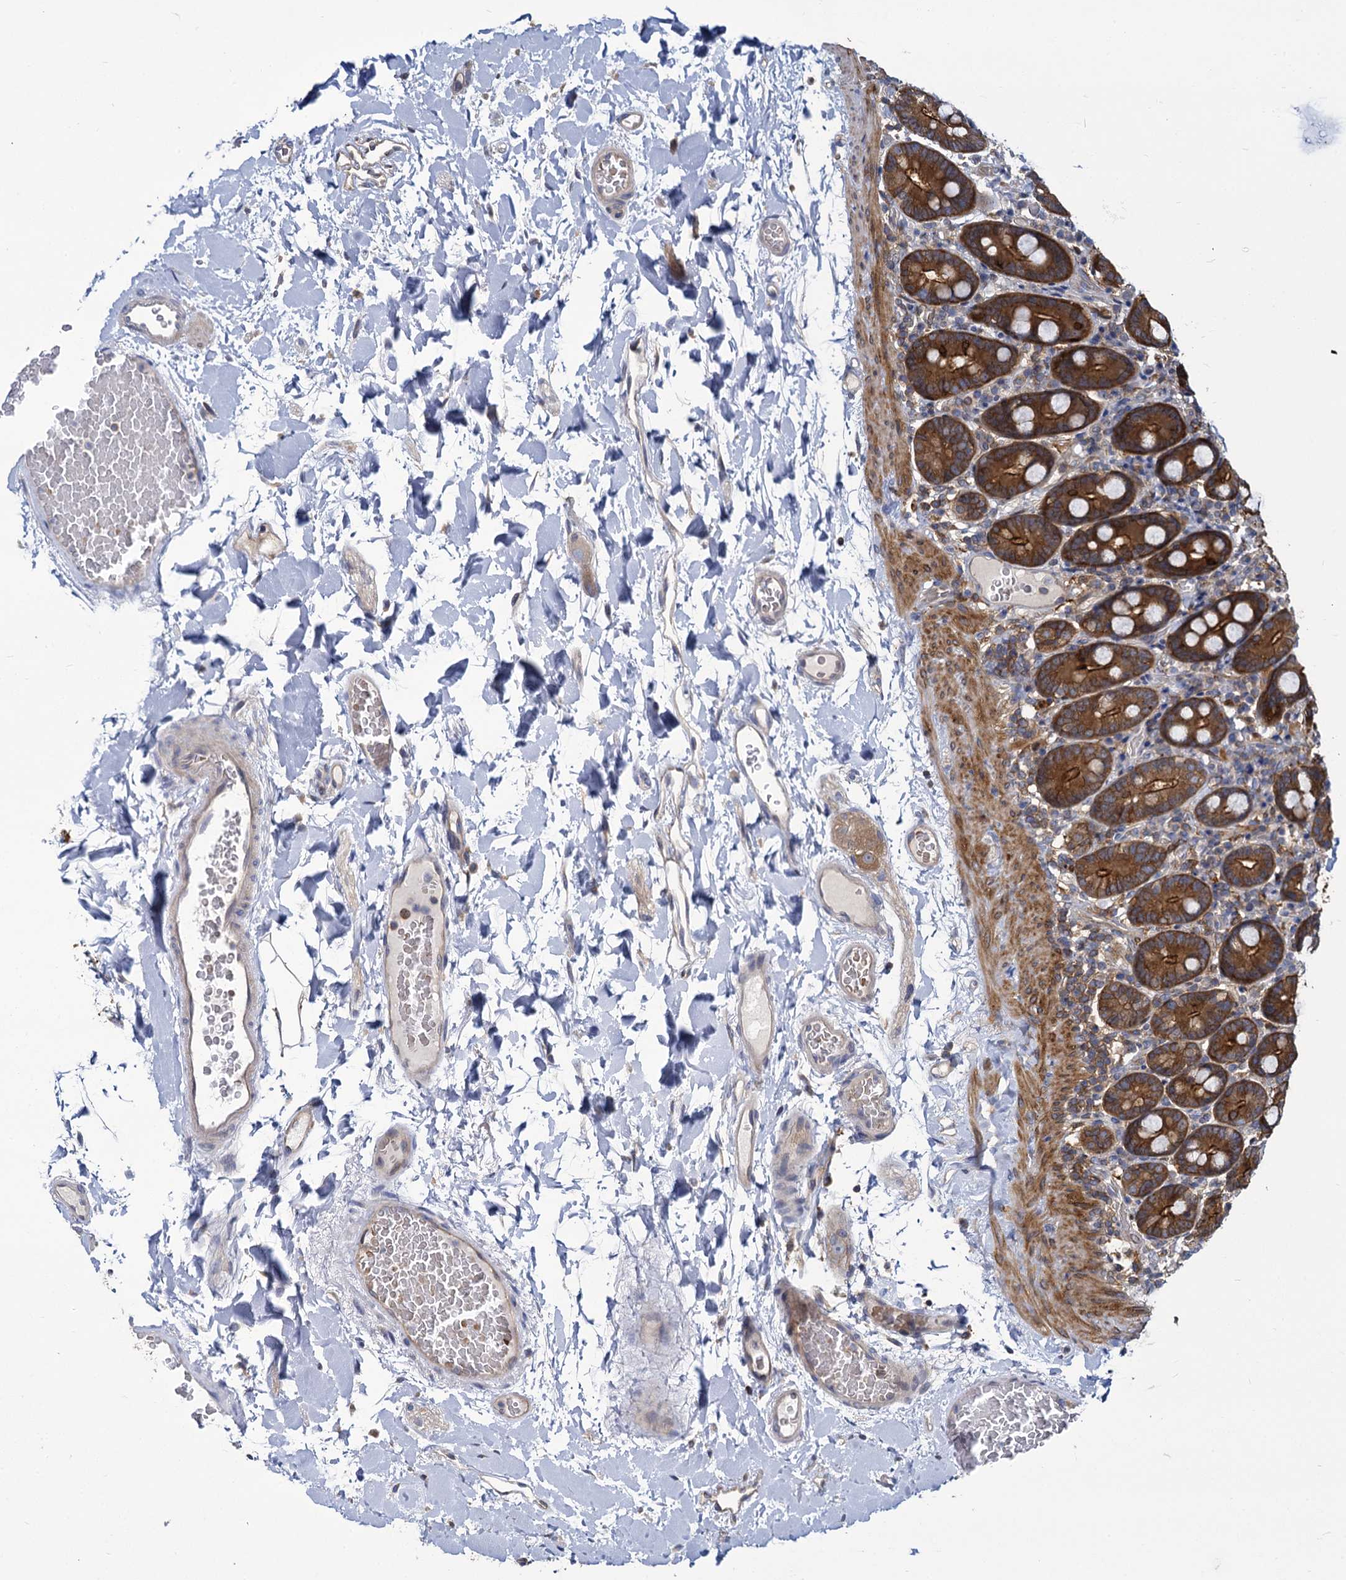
{"staining": {"intensity": "strong", "quantity": ">75%", "location": "cytoplasmic/membranous"}, "tissue": "duodenum", "cell_type": "Glandular cells", "image_type": "normal", "snomed": [{"axis": "morphology", "description": "Normal tissue, NOS"}, {"axis": "topography", "description": "Duodenum"}], "caption": "This image exhibits immunohistochemistry staining of unremarkable duodenum, with high strong cytoplasmic/membranous expression in approximately >75% of glandular cells.", "gene": "GCLC", "patient": {"sex": "male", "age": 55}}